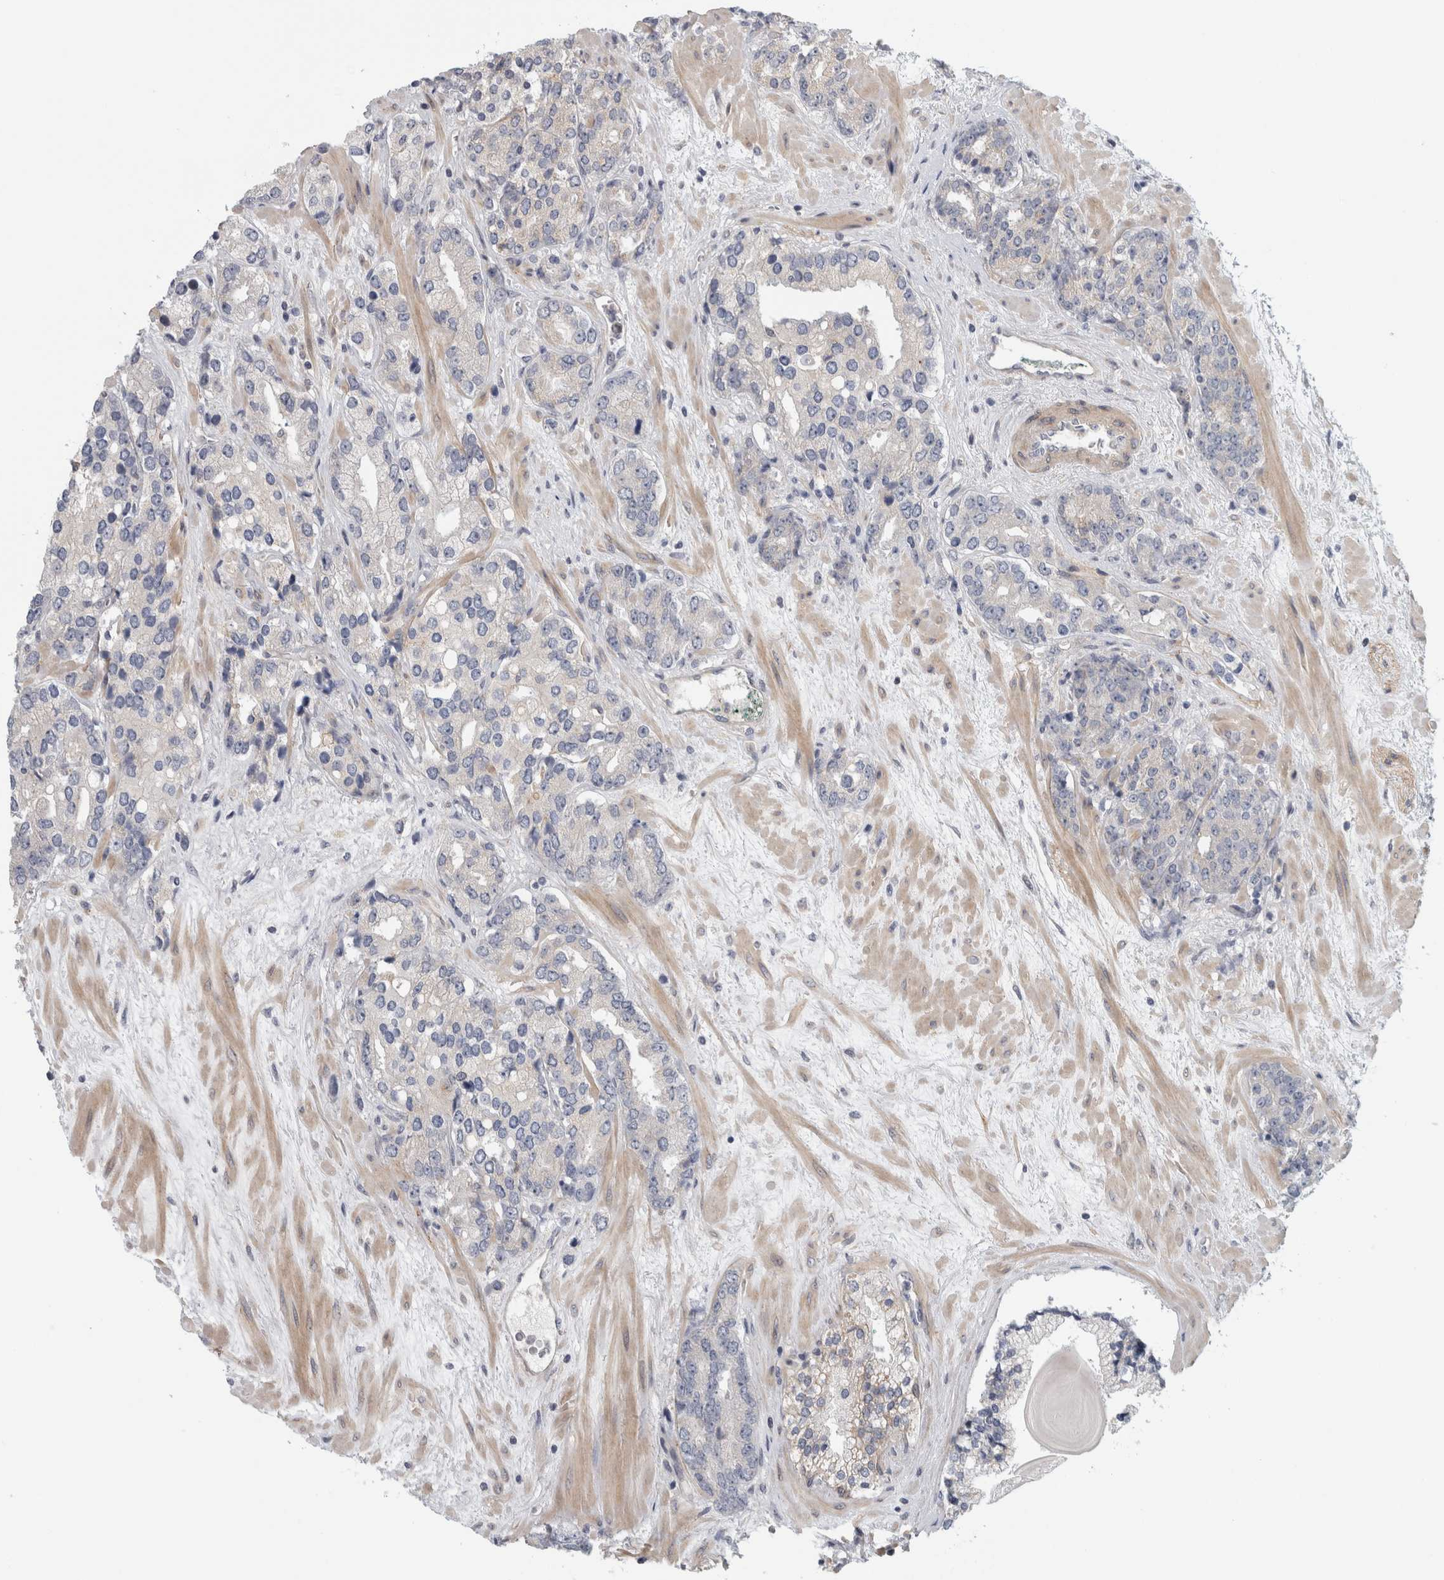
{"staining": {"intensity": "negative", "quantity": "none", "location": "none"}, "tissue": "prostate cancer", "cell_type": "Tumor cells", "image_type": "cancer", "snomed": [{"axis": "morphology", "description": "Adenocarcinoma, High grade"}, {"axis": "topography", "description": "Prostate"}], "caption": "Photomicrograph shows no protein expression in tumor cells of prostate adenocarcinoma (high-grade) tissue.", "gene": "ZNF804B", "patient": {"sex": "male", "age": 71}}